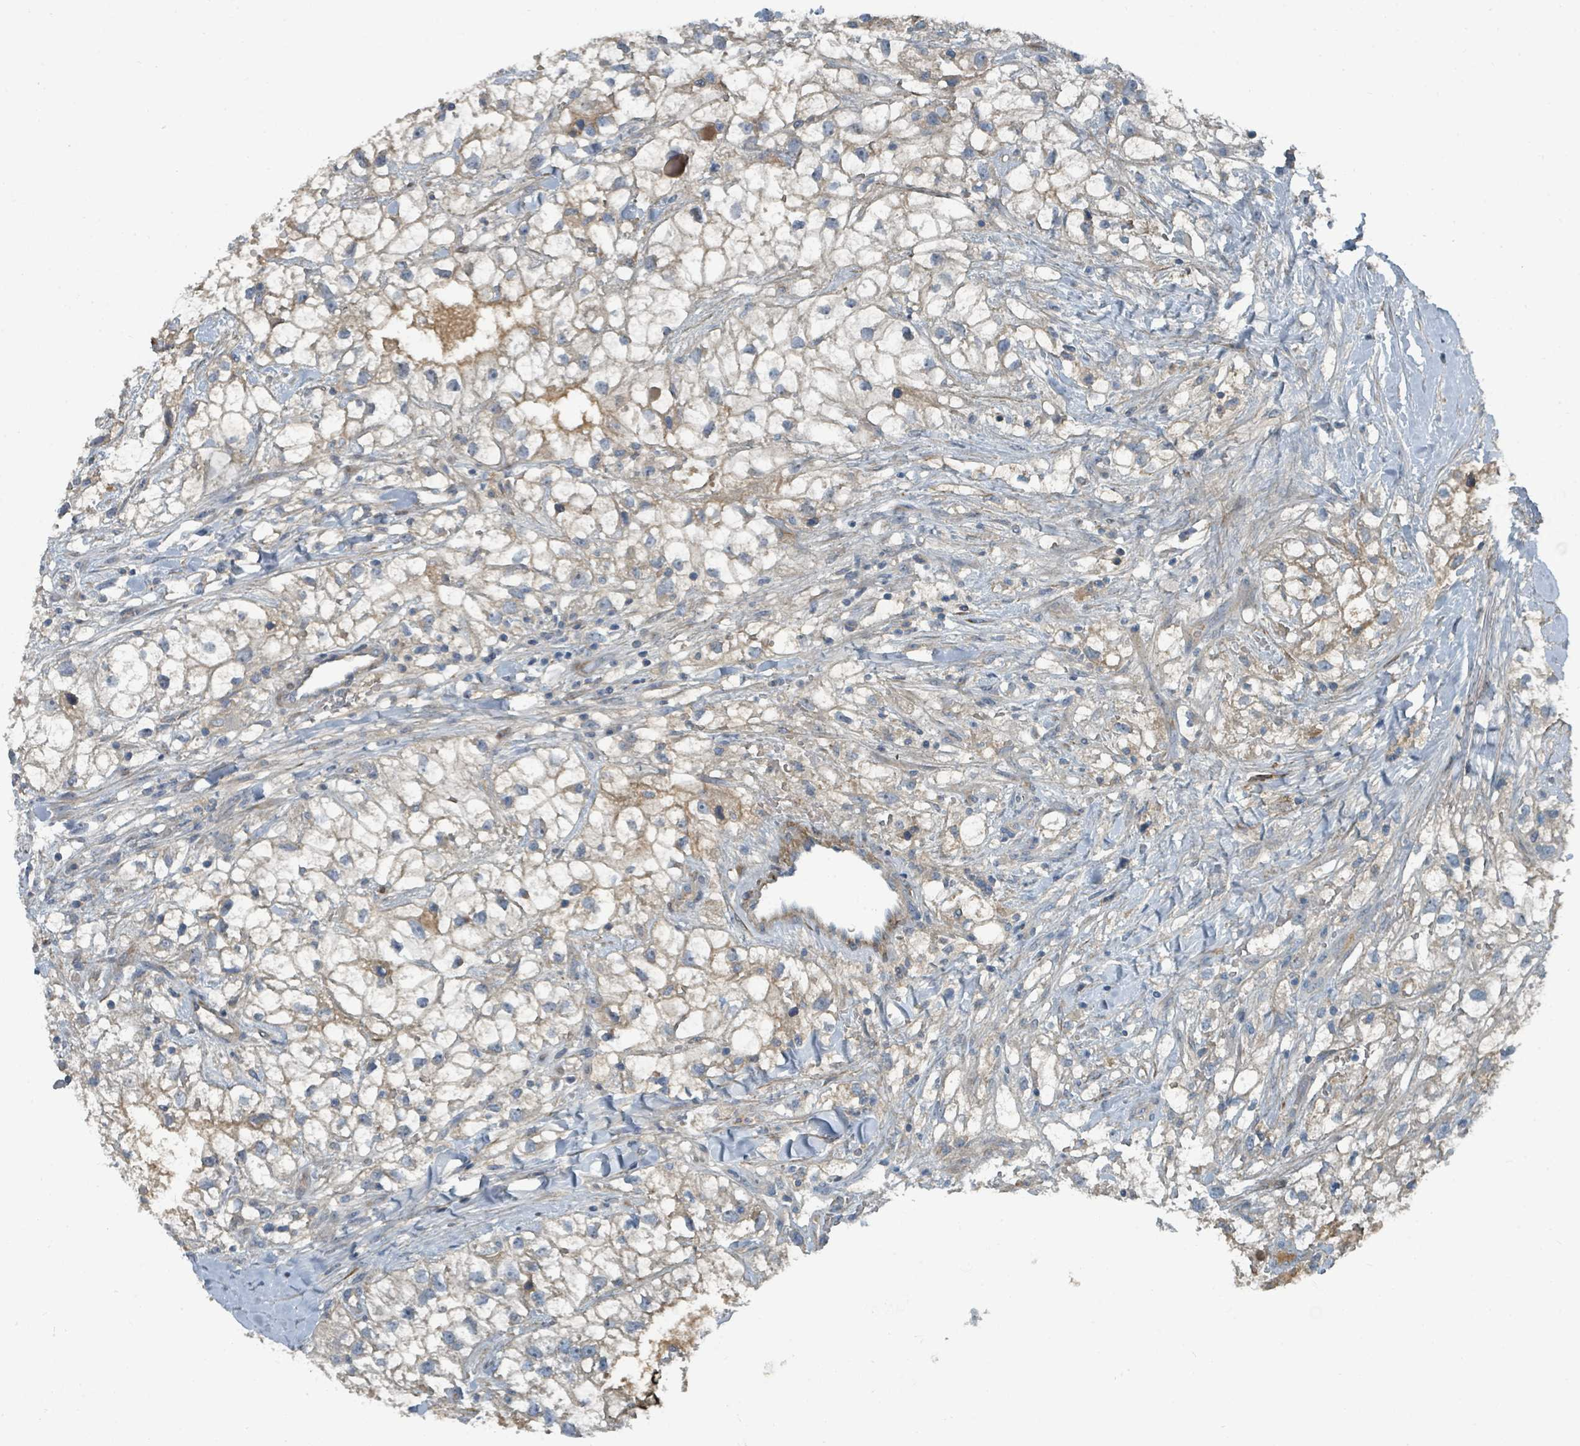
{"staining": {"intensity": "weak", "quantity": "25%-75%", "location": "cytoplasmic/membranous"}, "tissue": "renal cancer", "cell_type": "Tumor cells", "image_type": "cancer", "snomed": [{"axis": "morphology", "description": "Adenocarcinoma, NOS"}, {"axis": "topography", "description": "Kidney"}], "caption": "An image of human renal cancer (adenocarcinoma) stained for a protein displays weak cytoplasmic/membranous brown staining in tumor cells. Using DAB (brown) and hematoxylin (blue) stains, captured at high magnification using brightfield microscopy.", "gene": "SLC44A5", "patient": {"sex": "male", "age": 59}}